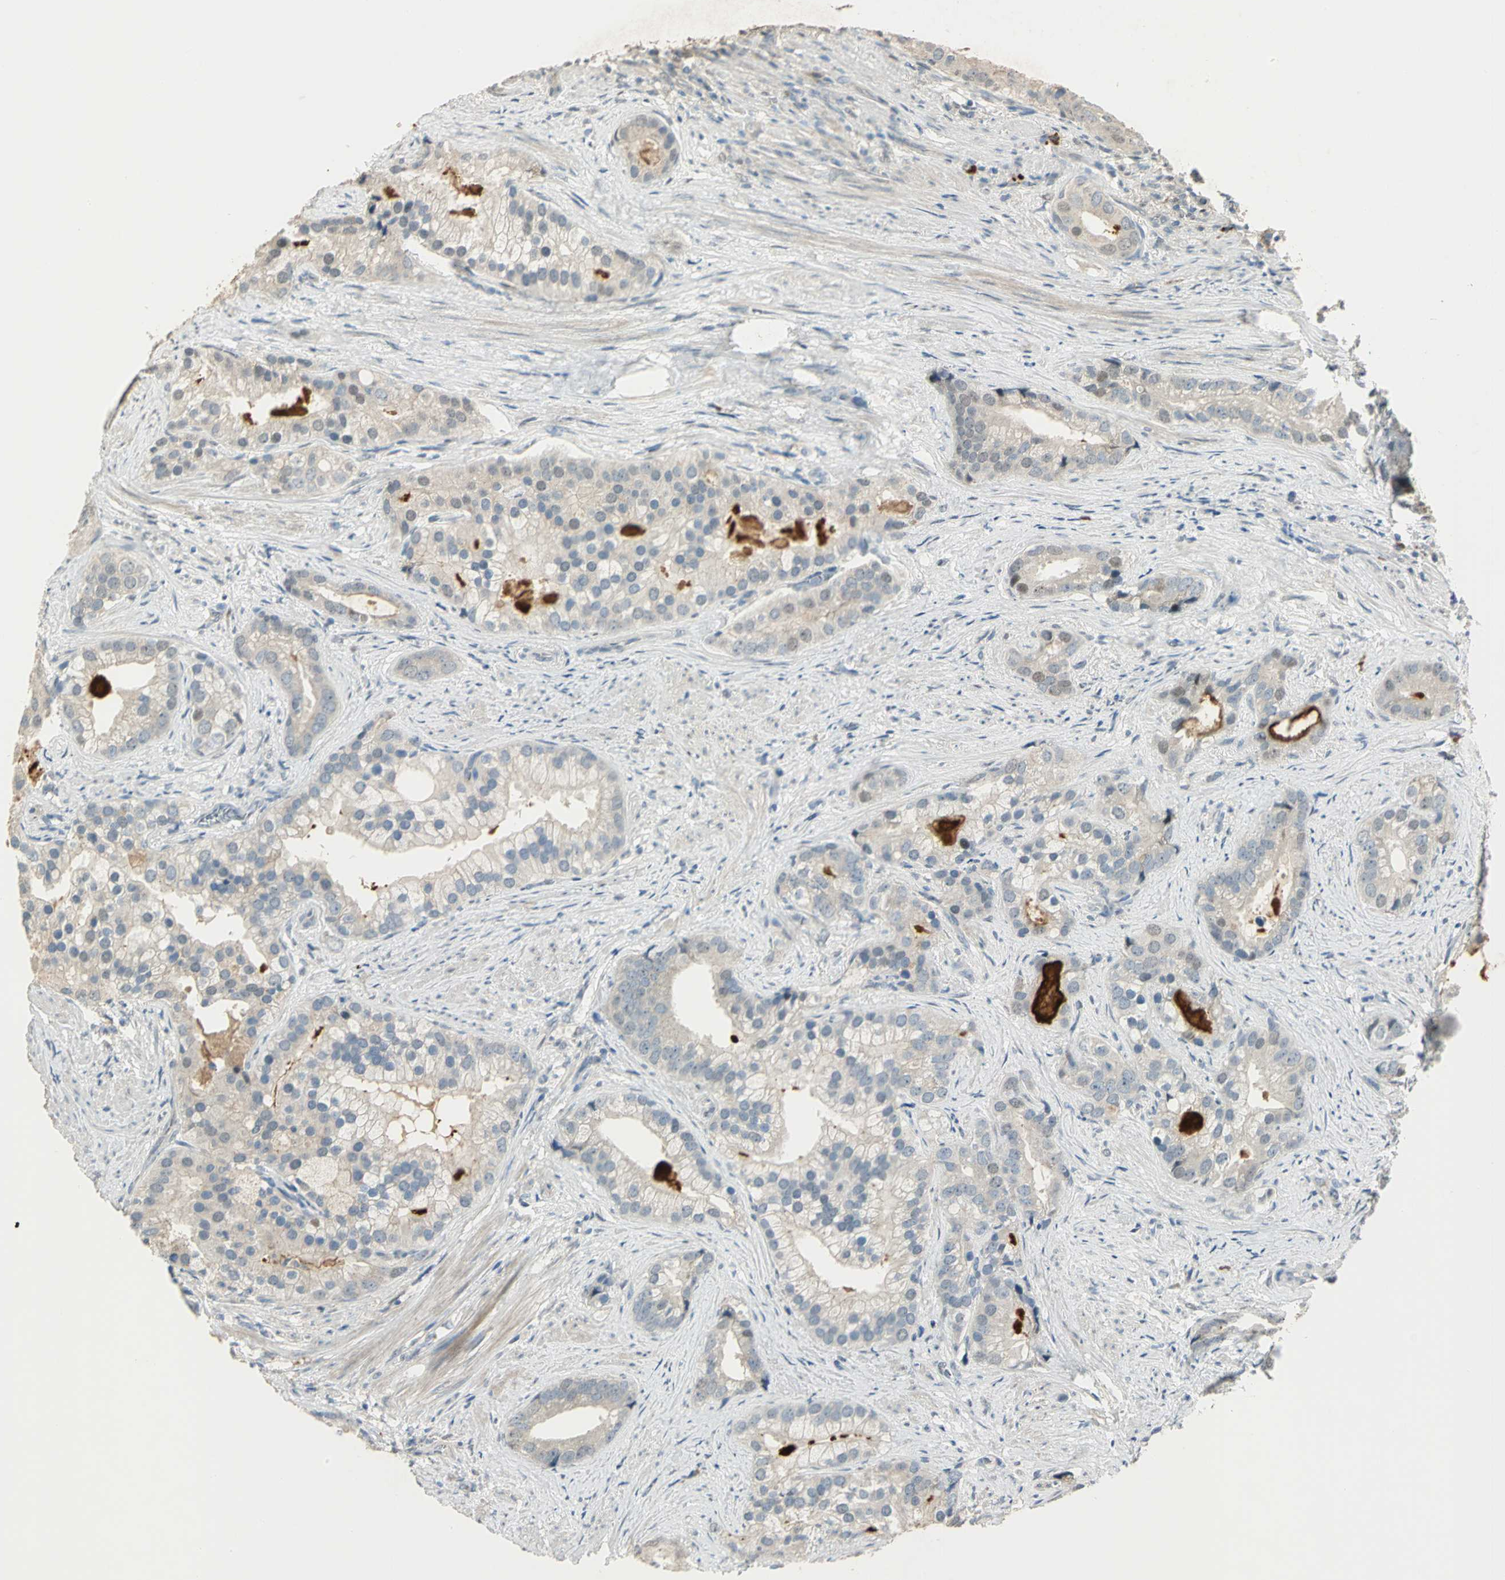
{"staining": {"intensity": "negative", "quantity": "none", "location": "none"}, "tissue": "prostate cancer", "cell_type": "Tumor cells", "image_type": "cancer", "snomed": [{"axis": "morphology", "description": "Adenocarcinoma, Low grade"}, {"axis": "topography", "description": "Prostate"}], "caption": "DAB (3,3'-diaminobenzidine) immunohistochemical staining of human low-grade adenocarcinoma (prostate) displays no significant staining in tumor cells.", "gene": "PROC", "patient": {"sex": "male", "age": 71}}